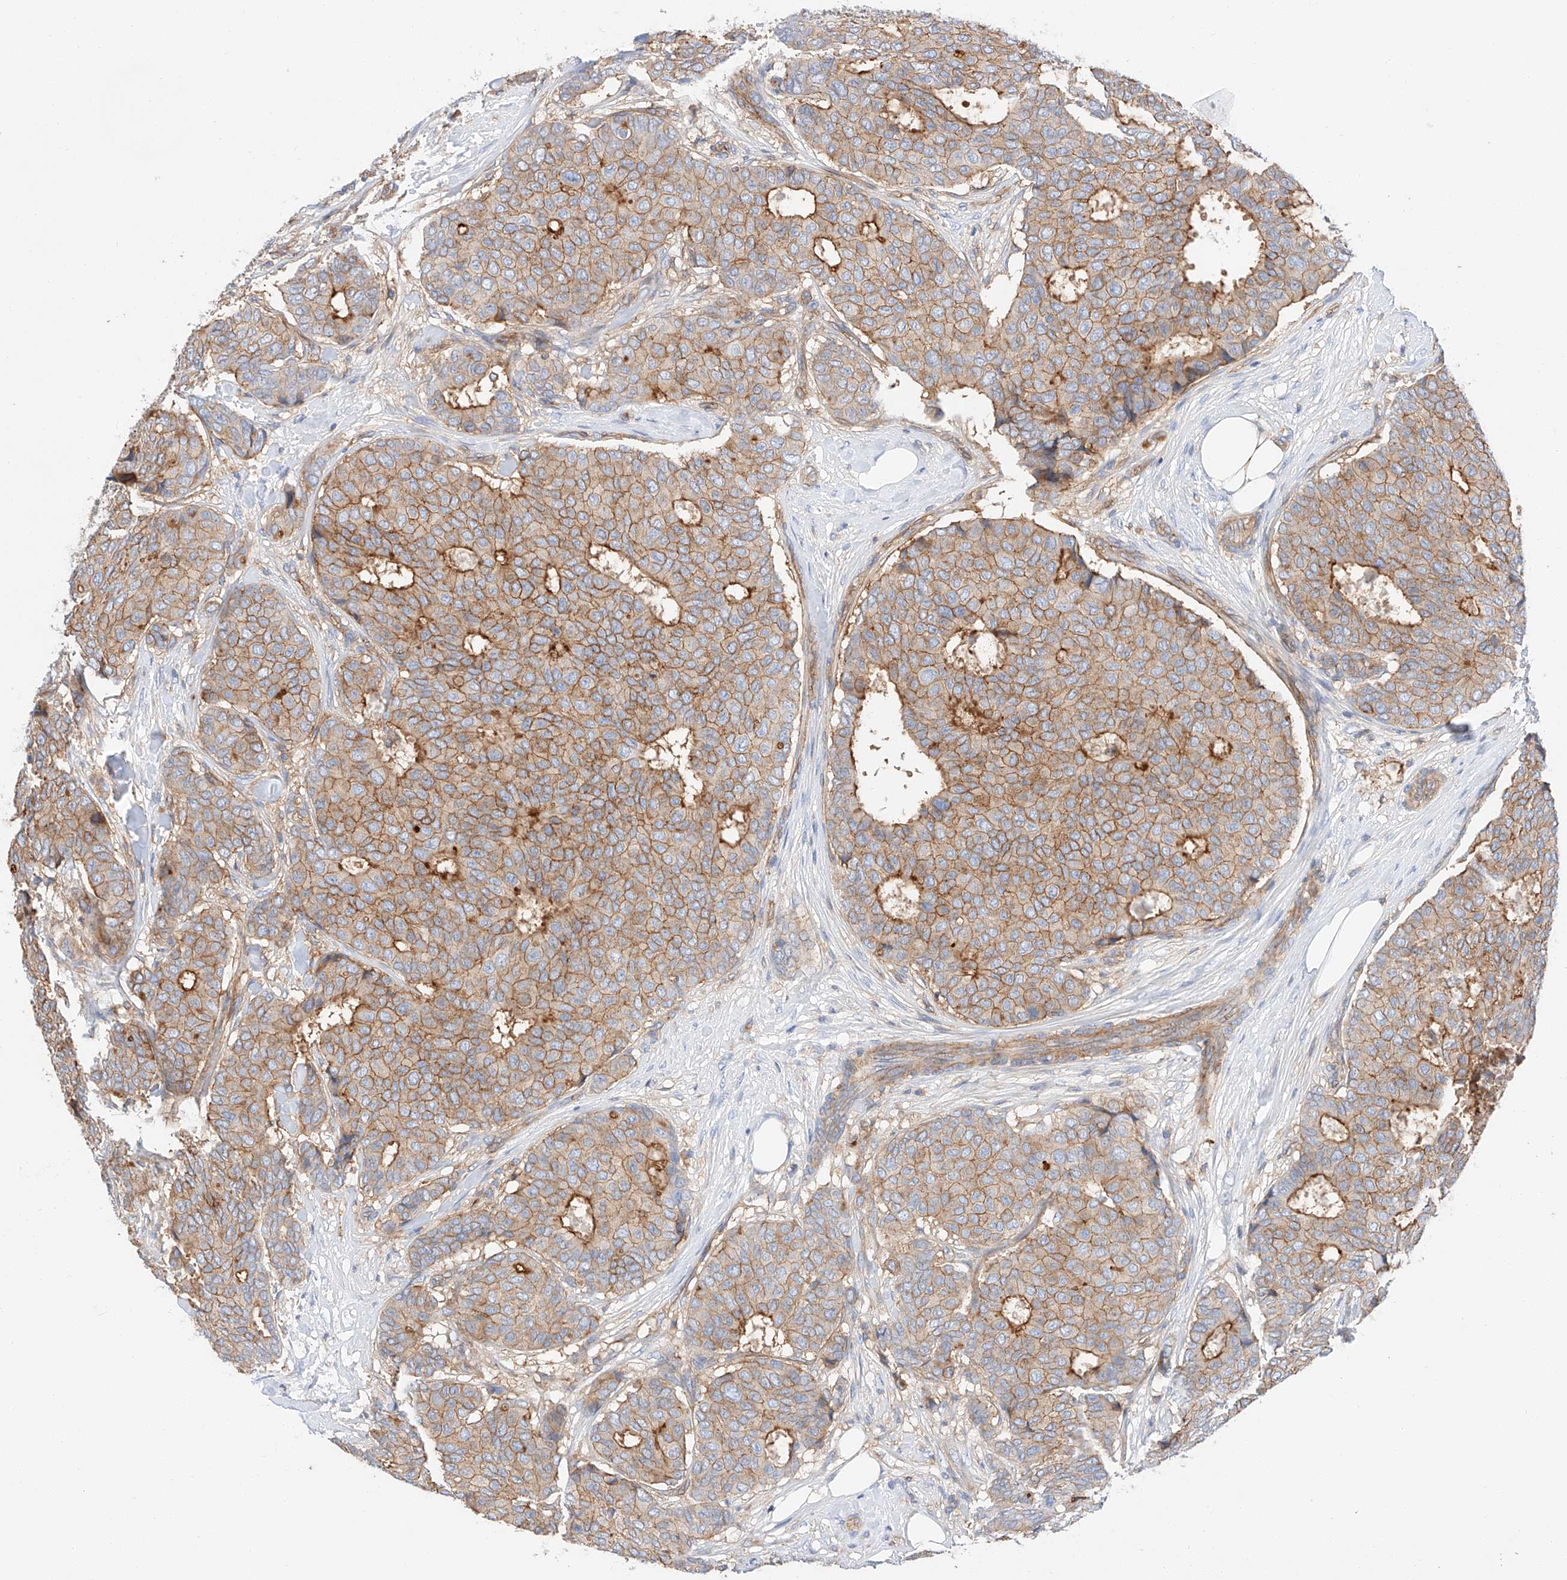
{"staining": {"intensity": "strong", "quantity": "25%-75%", "location": "cytoplasmic/membranous"}, "tissue": "breast cancer", "cell_type": "Tumor cells", "image_type": "cancer", "snomed": [{"axis": "morphology", "description": "Duct carcinoma"}, {"axis": "topography", "description": "Breast"}], "caption": "Immunohistochemistry (IHC) photomicrograph of neoplastic tissue: human breast cancer (invasive ductal carcinoma) stained using immunohistochemistry (IHC) reveals high levels of strong protein expression localized specifically in the cytoplasmic/membranous of tumor cells, appearing as a cytoplasmic/membranous brown color.", "gene": "HAUS4", "patient": {"sex": "female", "age": 75}}